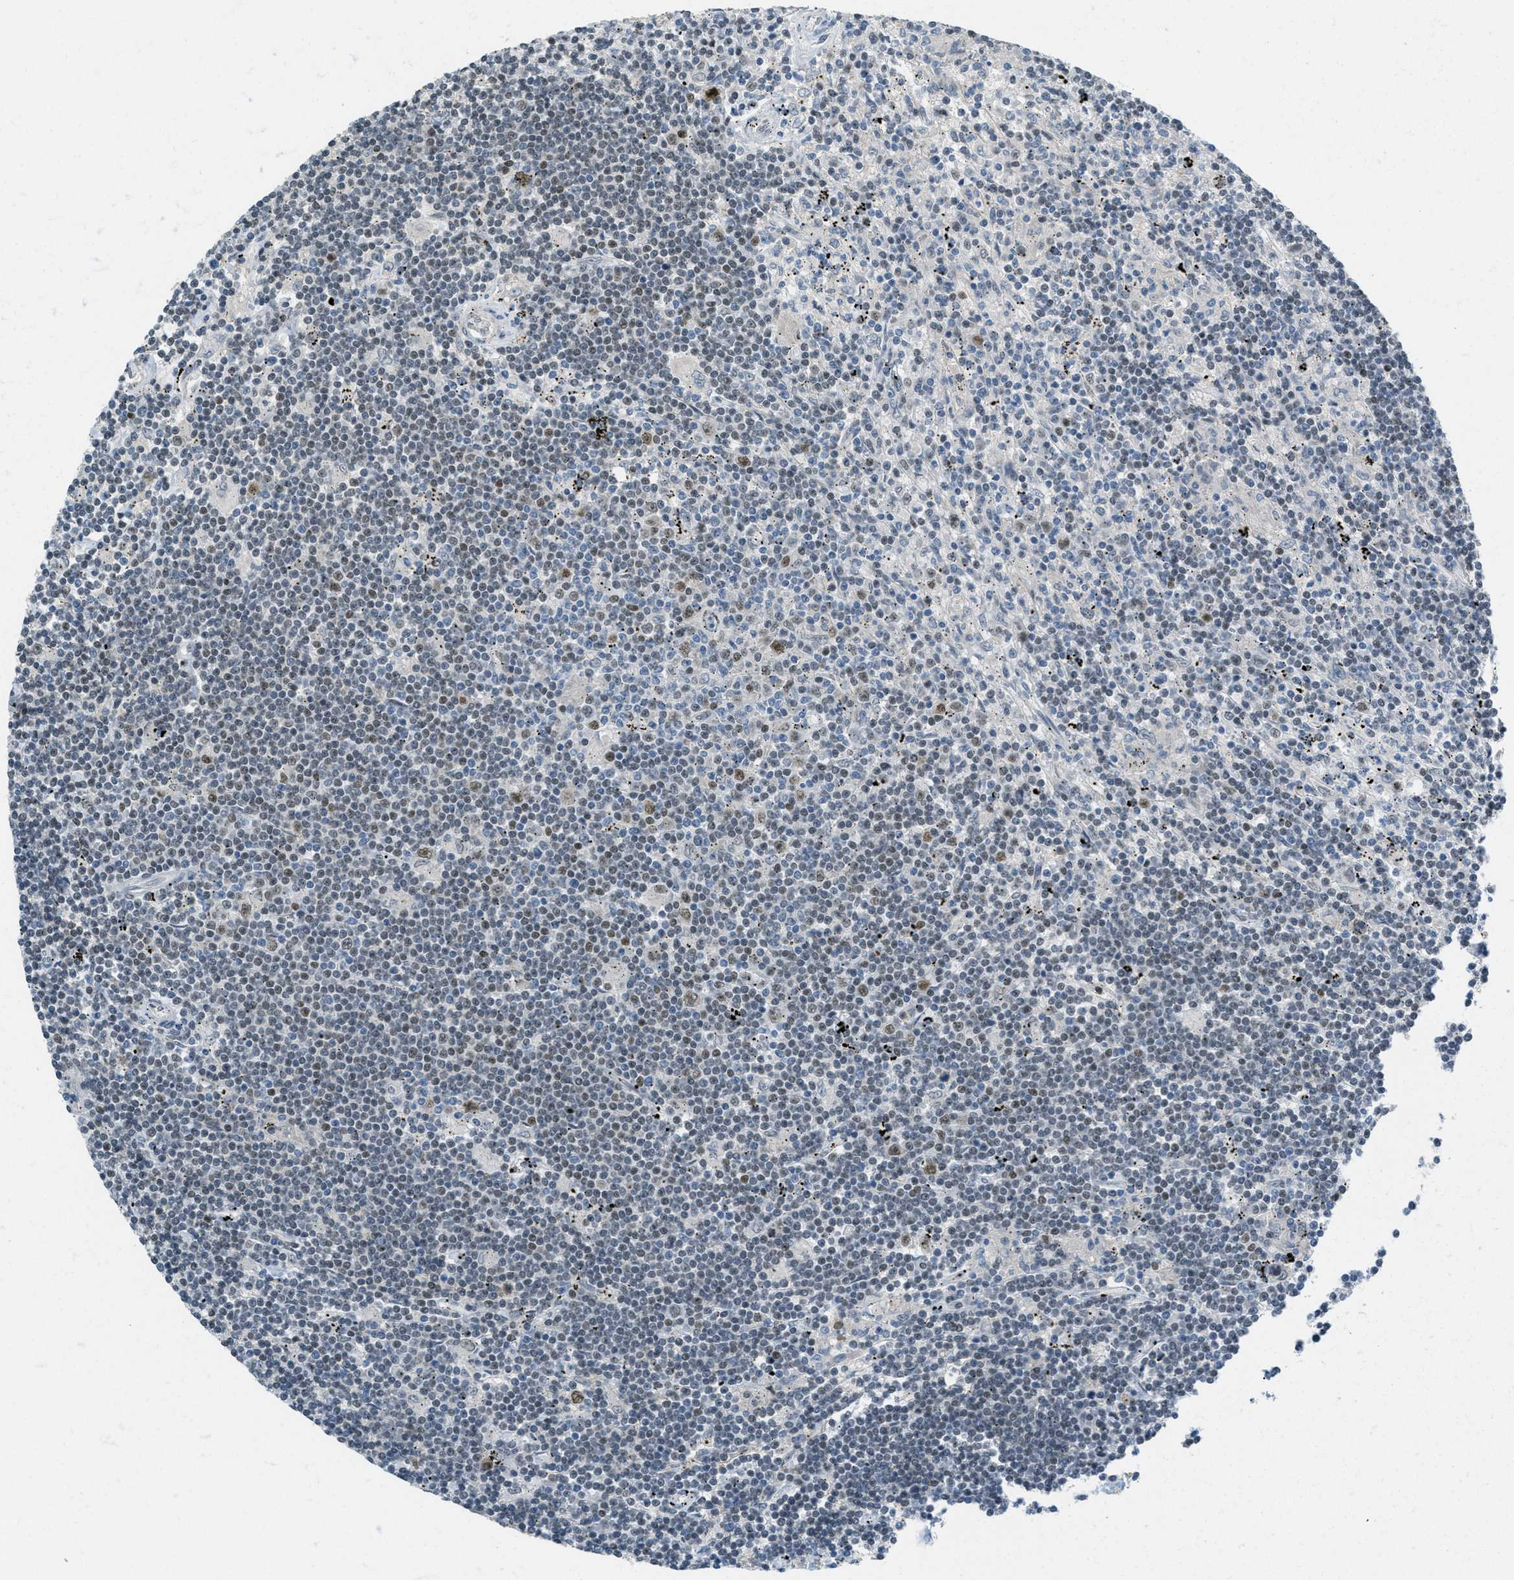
{"staining": {"intensity": "negative", "quantity": "none", "location": "none"}, "tissue": "lymphoma", "cell_type": "Tumor cells", "image_type": "cancer", "snomed": [{"axis": "morphology", "description": "Malignant lymphoma, non-Hodgkin's type, Low grade"}, {"axis": "topography", "description": "Spleen"}], "caption": "High power microscopy photomicrograph of an IHC image of malignant lymphoma, non-Hodgkin's type (low-grade), revealing no significant staining in tumor cells.", "gene": "TCF3", "patient": {"sex": "male", "age": 76}}